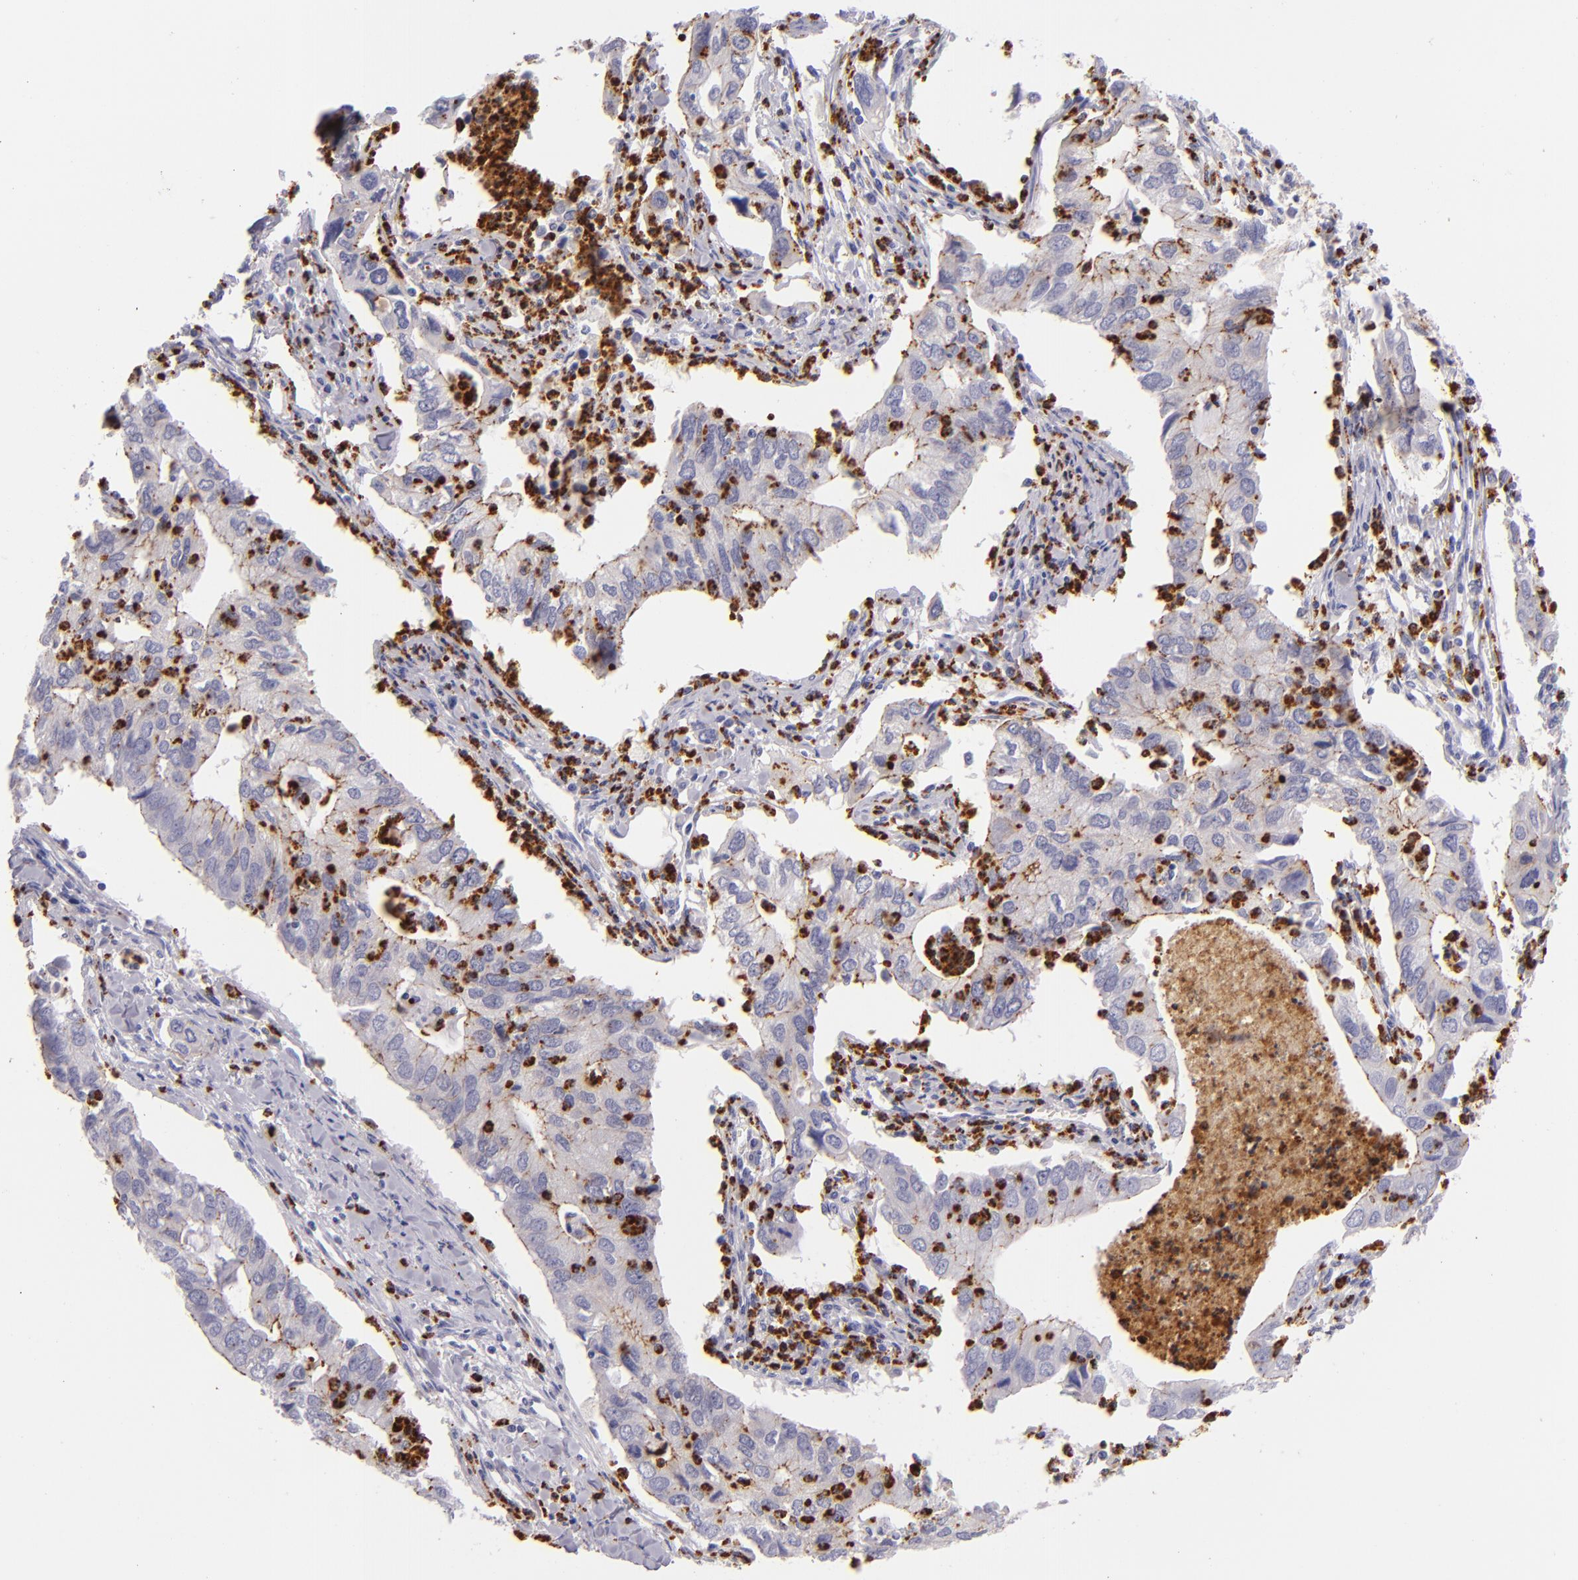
{"staining": {"intensity": "weak", "quantity": "<25%", "location": "cytoplasmic/membranous"}, "tissue": "lung cancer", "cell_type": "Tumor cells", "image_type": "cancer", "snomed": [{"axis": "morphology", "description": "Adenocarcinoma, NOS"}, {"axis": "topography", "description": "Lung"}], "caption": "High magnification brightfield microscopy of lung cancer (adenocarcinoma) stained with DAB (brown) and counterstained with hematoxylin (blue): tumor cells show no significant expression.", "gene": "CDH3", "patient": {"sex": "male", "age": 48}}